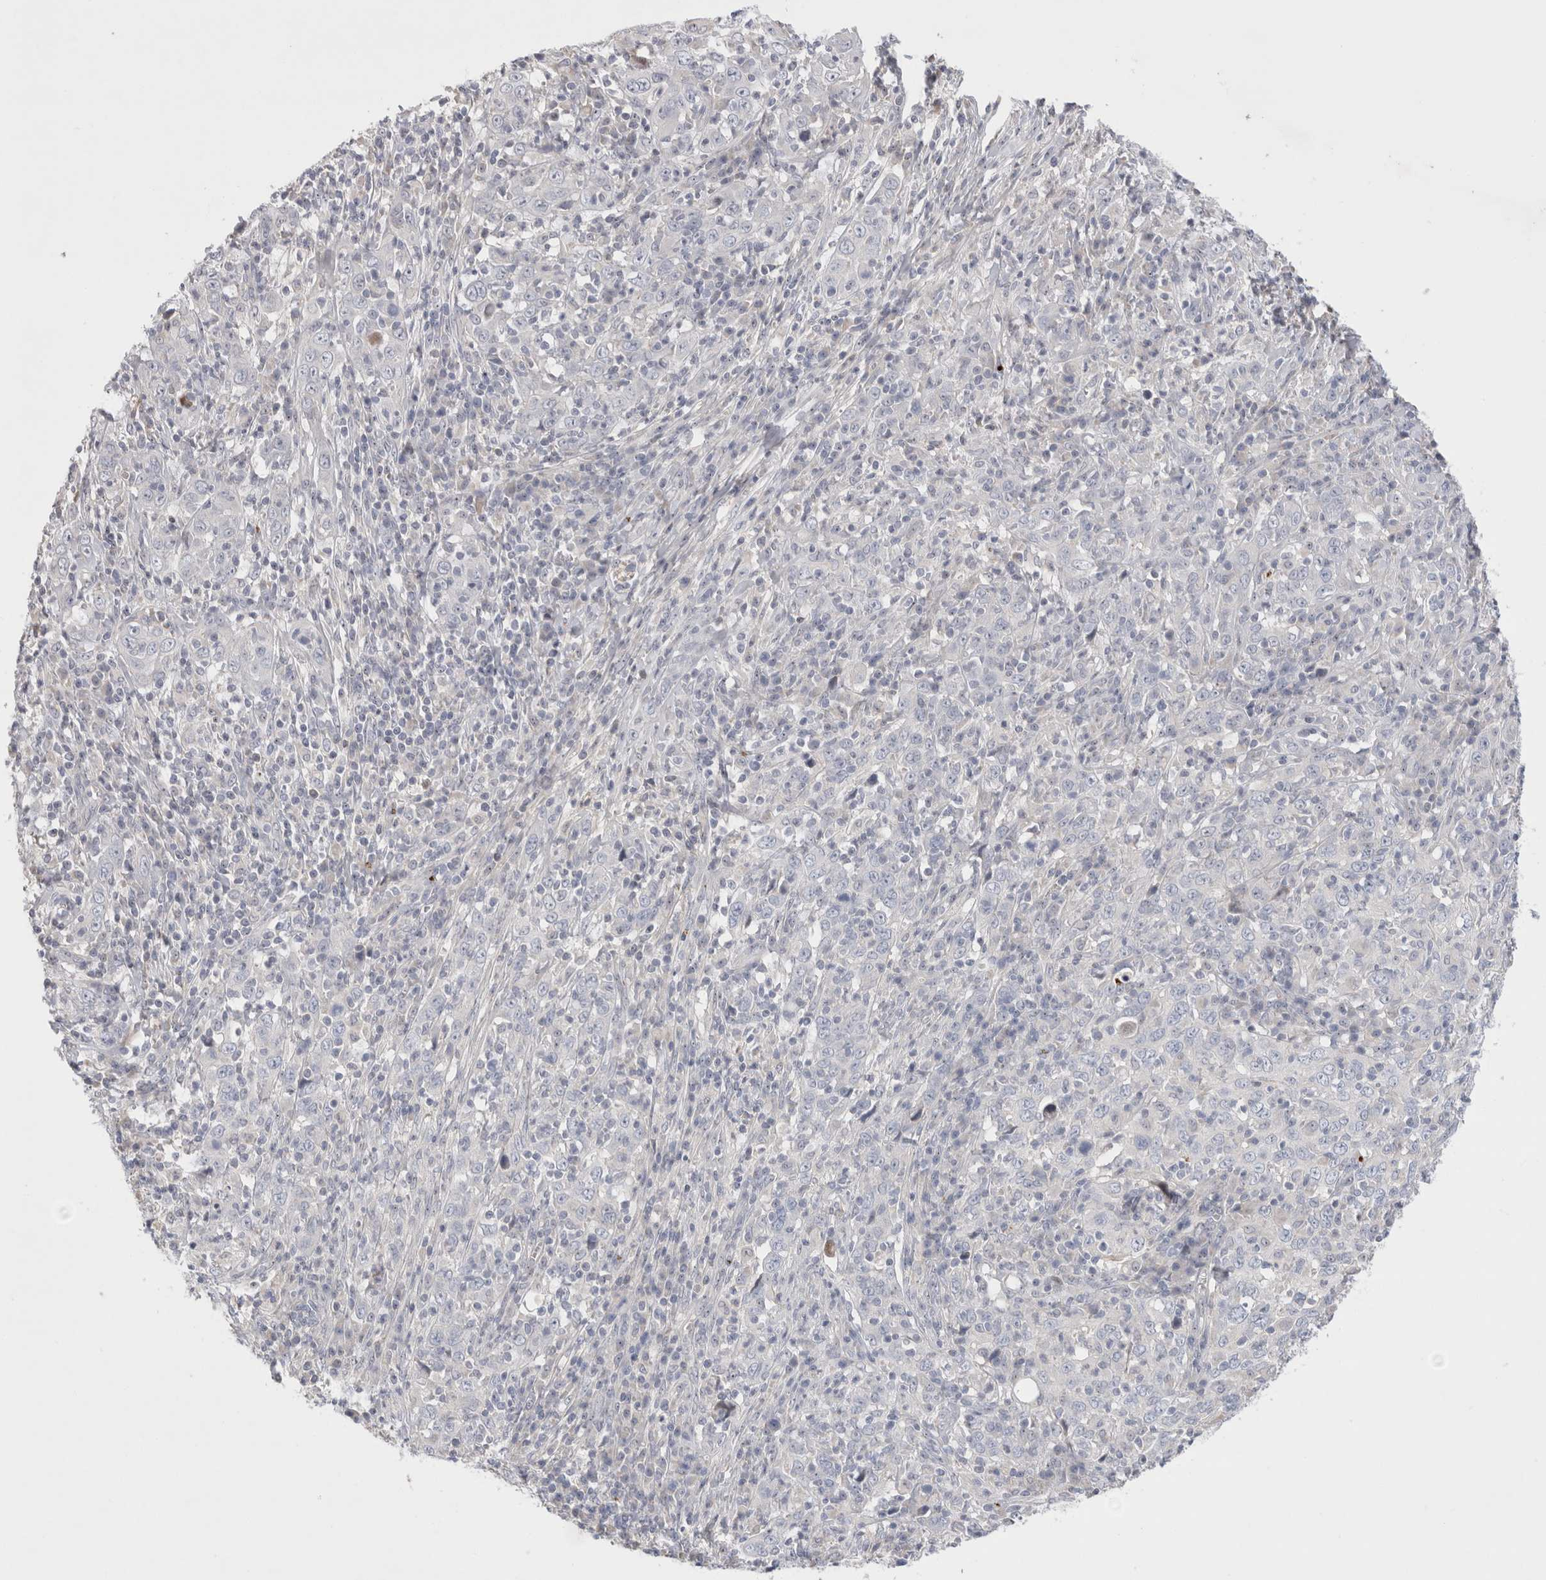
{"staining": {"intensity": "negative", "quantity": "none", "location": "none"}, "tissue": "cervical cancer", "cell_type": "Tumor cells", "image_type": "cancer", "snomed": [{"axis": "morphology", "description": "Squamous cell carcinoma, NOS"}, {"axis": "topography", "description": "Cervix"}], "caption": "Immunohistochemical staining of human cervical squamous cell carcinoma demonstrates no significant expression in tumor cells.", "gene": "ECHDC2", "patient": {"sex": "female", "age": 46}}